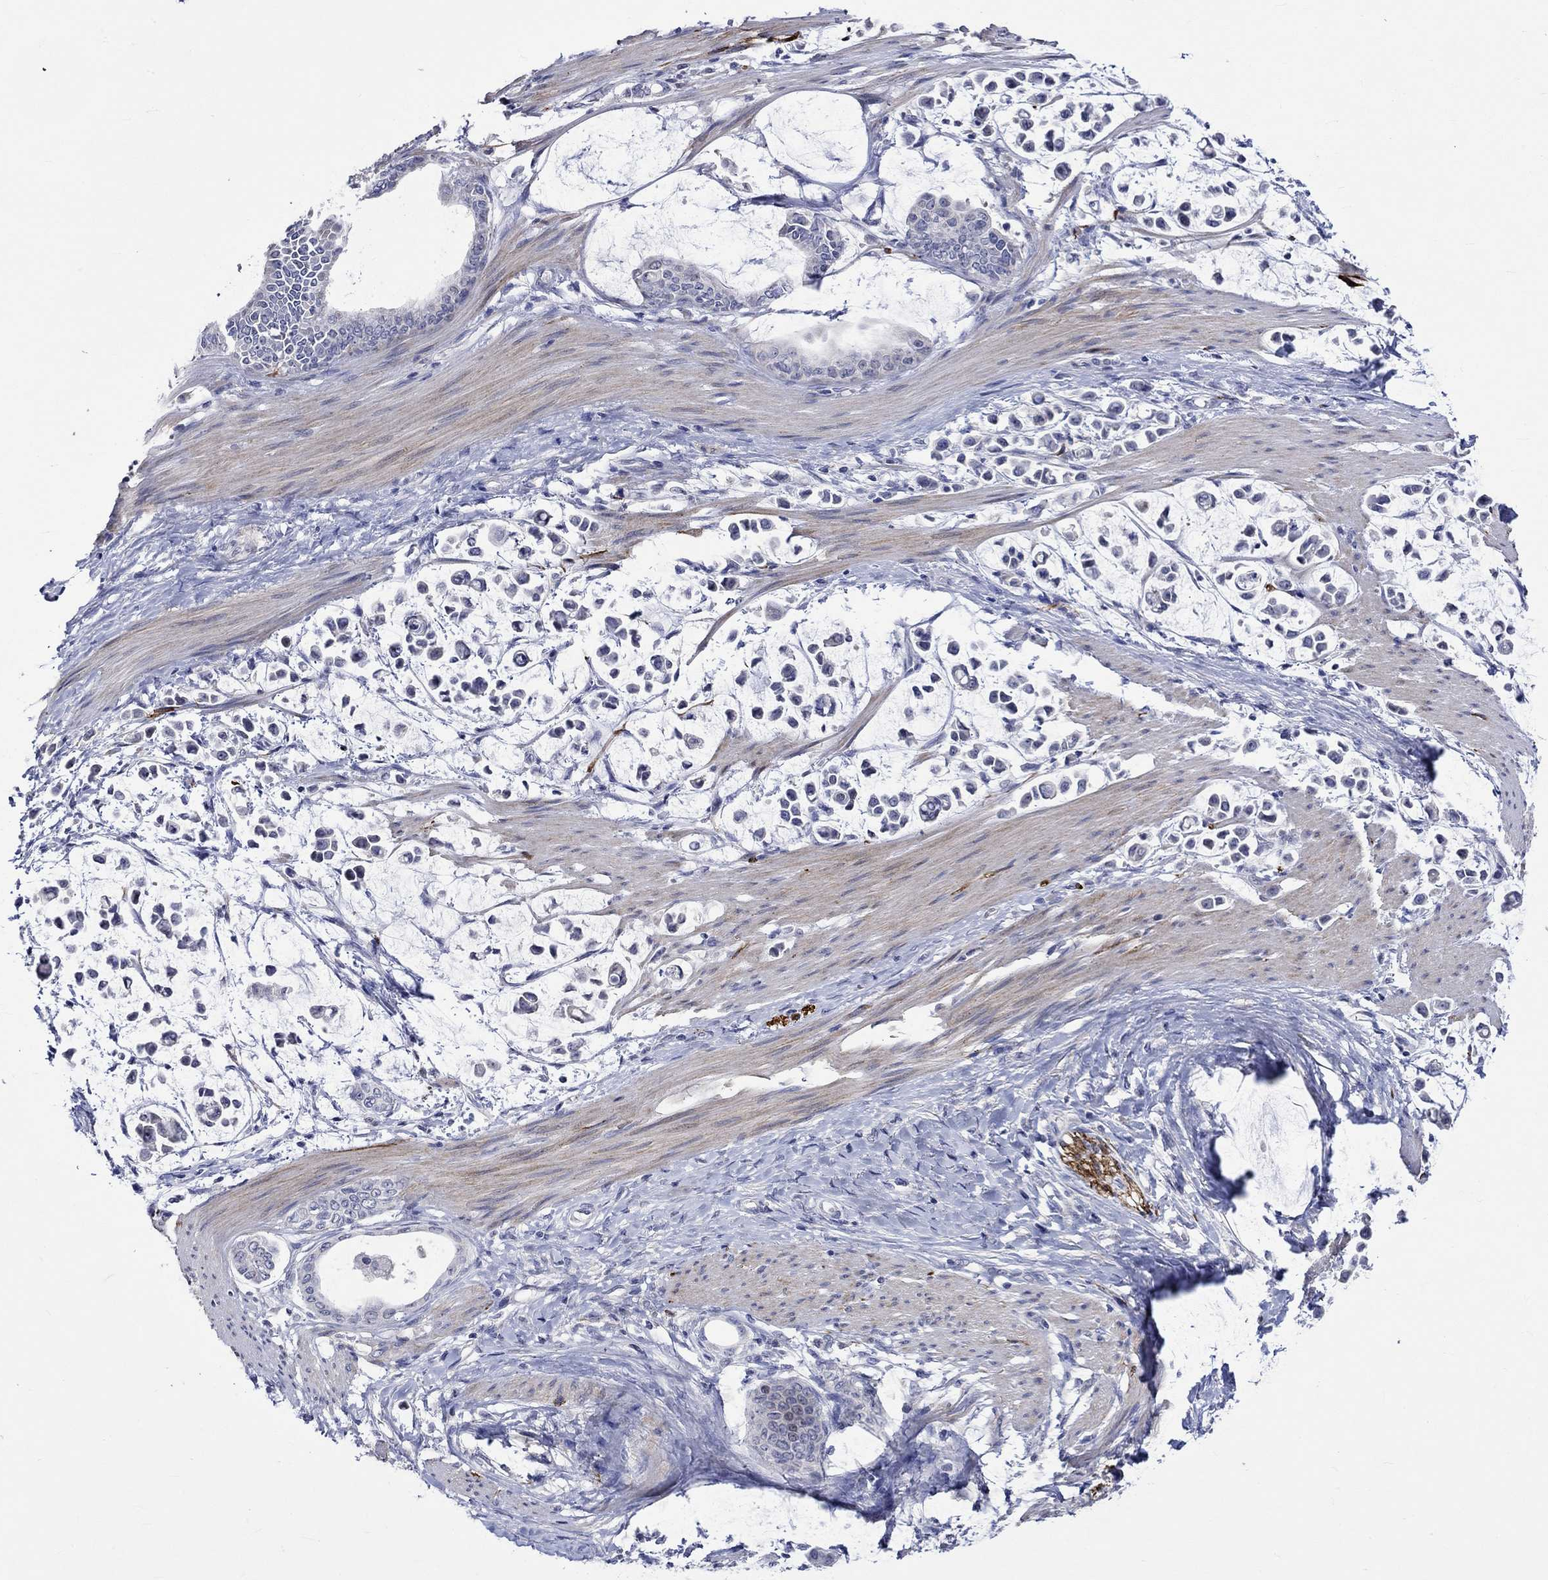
{"staining": {"intensity": "negative", "quantity": "none", "location": "none"}, "tissue": "stomach cancer", "cell_type": "Tumor cells", "image_type": "cancer", "snomed": [{"axis": "morphology", "description": "Adenocarcinoma, NOS"}, {"axis": "topography", "description": "Stomach"}], "caption": "Immunohistochemistry (IHC) photomicrograph of neoplastic tissue: stomach cancer stained with DAB displays no significant protein staining in tumor cells. (IHC, brightfield microscopy, high magnification).", "gene": "CRYAB", "patient": {"sex": "male", "age": 82}}